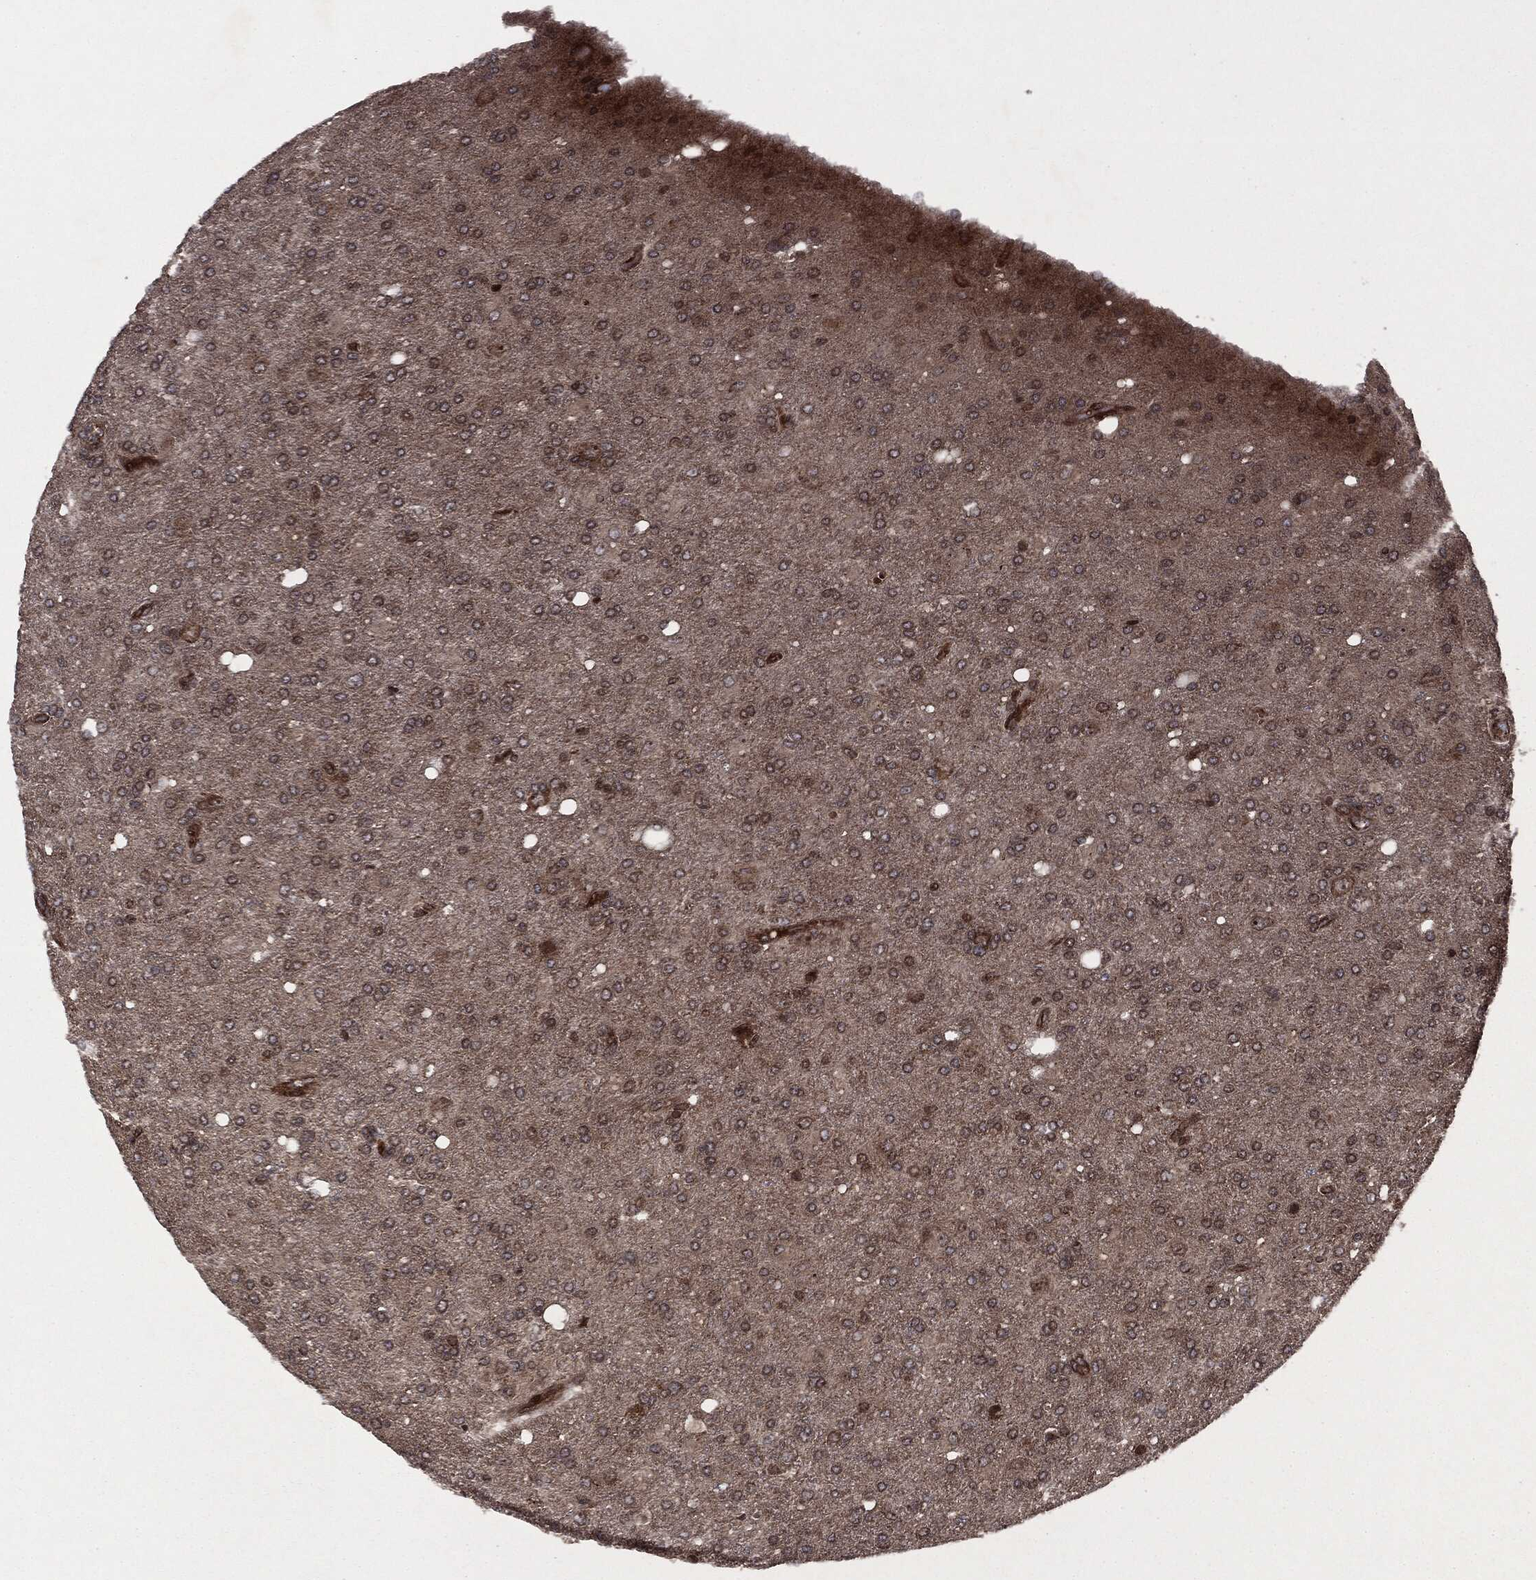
{"staining": {"intensity": "moderate", "quantity": ">75%", "location": "cytoplasmic/membranous,nuclear"}, "tissue": "glioma", "cell_type": "Tumor cells", "image_type": "cancer", "snomed": [{"axis": "morphology", "description": "Glioma, malignant, High grade"}, {"axis": "topography", "description": "Cerebral cortex"}], "caption": "Moderate cytoplasmic/membranous and nuclear positivity for a protein is seen in about >75% of tumor cells of malignant glioma (high-grade) using IHC.", "gene": "CARD6", "patient": {"sex": "male", "age": 70}}